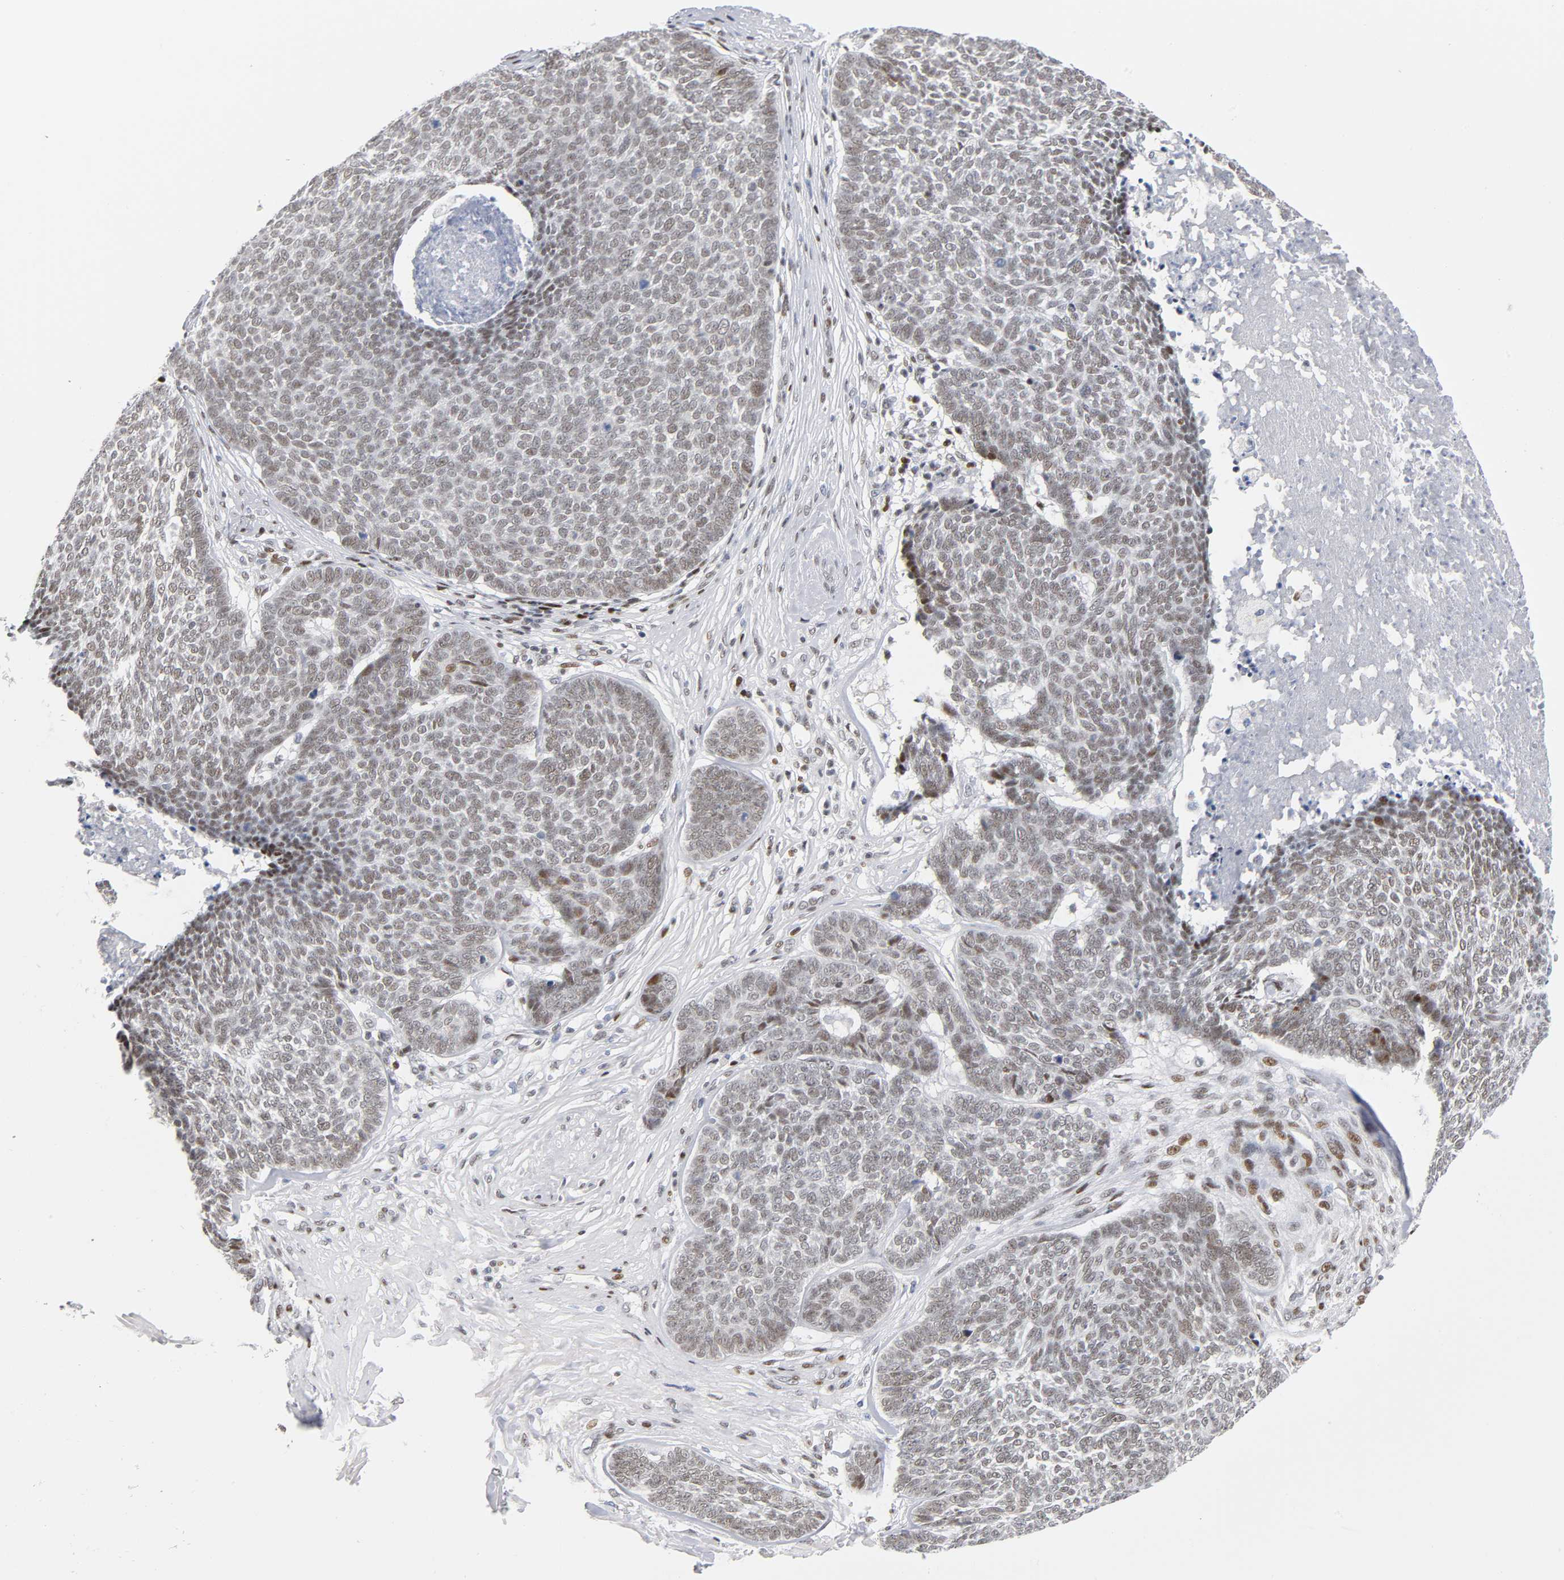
{"staining": {"intensity": "weak", "quantity": ">75%", "location": "nuclear"}, "tissue": "skin cancer", "cell_type": "Tumor cells", "image_type": "cancer", "snomed": [{"axis": "morphology", "description": "Basal cell carcinoma"}, {"axis": "topography", "description": "Skin"}], "caption": "Immunohistochemical staining of skin cancer demonstrates low levels of weak nuclear staining in approximately >75% of tumor cells.", "gene": "SP3", "patient": {"sex": "male", "age": 84}}